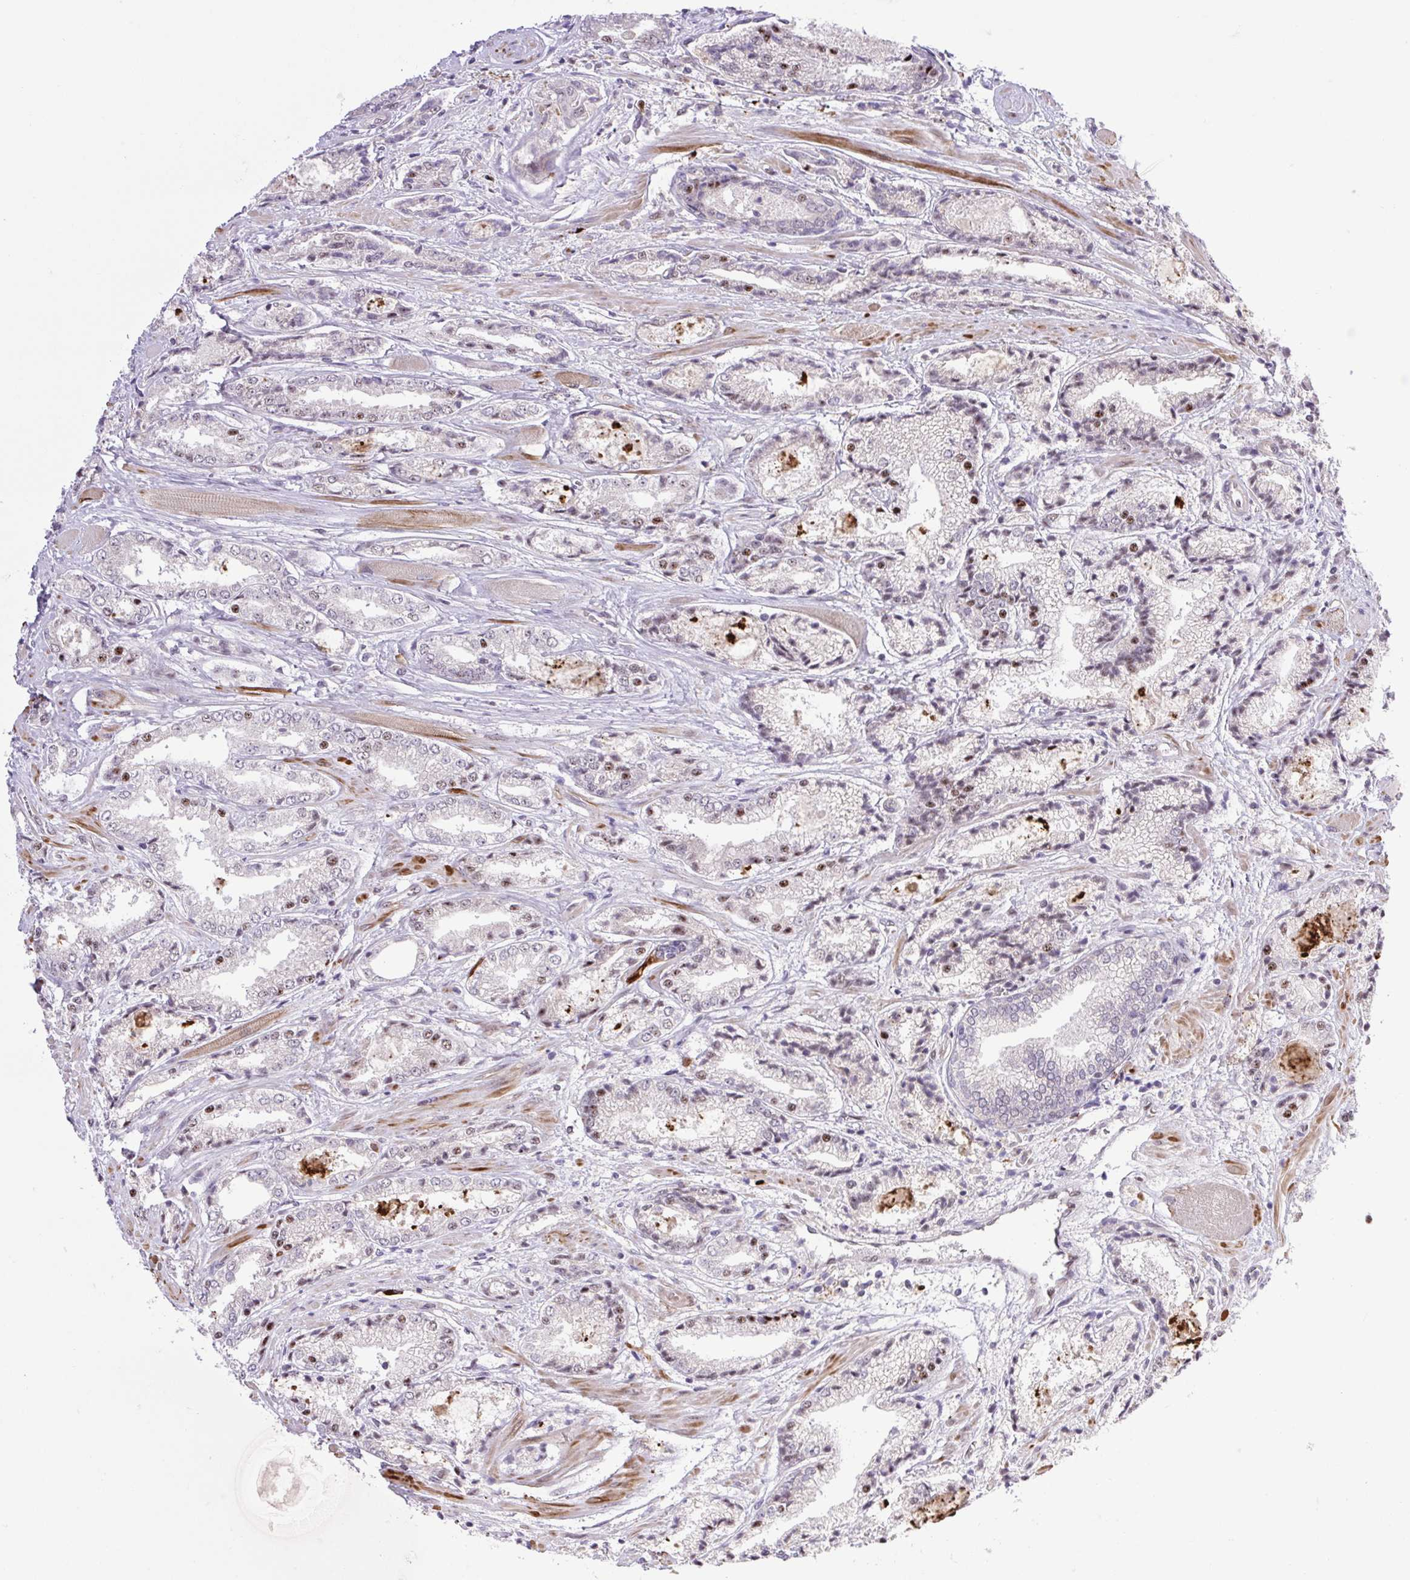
{"staining": {"intensity": "weak", "quantity": "<25%", "location": "nuclear"}, "tissue": "prostate cancer", "cell_type": "Tumor cells", "image_type": "cancer", "snomed": [{"axis": "morphology", "description": "Adenocarcinoma, High grade"}, {"axis": "topography", "description": "Prostate"}], "caption": "IHC micrograph of human high-grade adenocarcinoma (prostate) stained for a protein (brown), which shows no expression in tumor cells.", "gene": "ERG", "patient": {"sex": "male", "age": 64}}